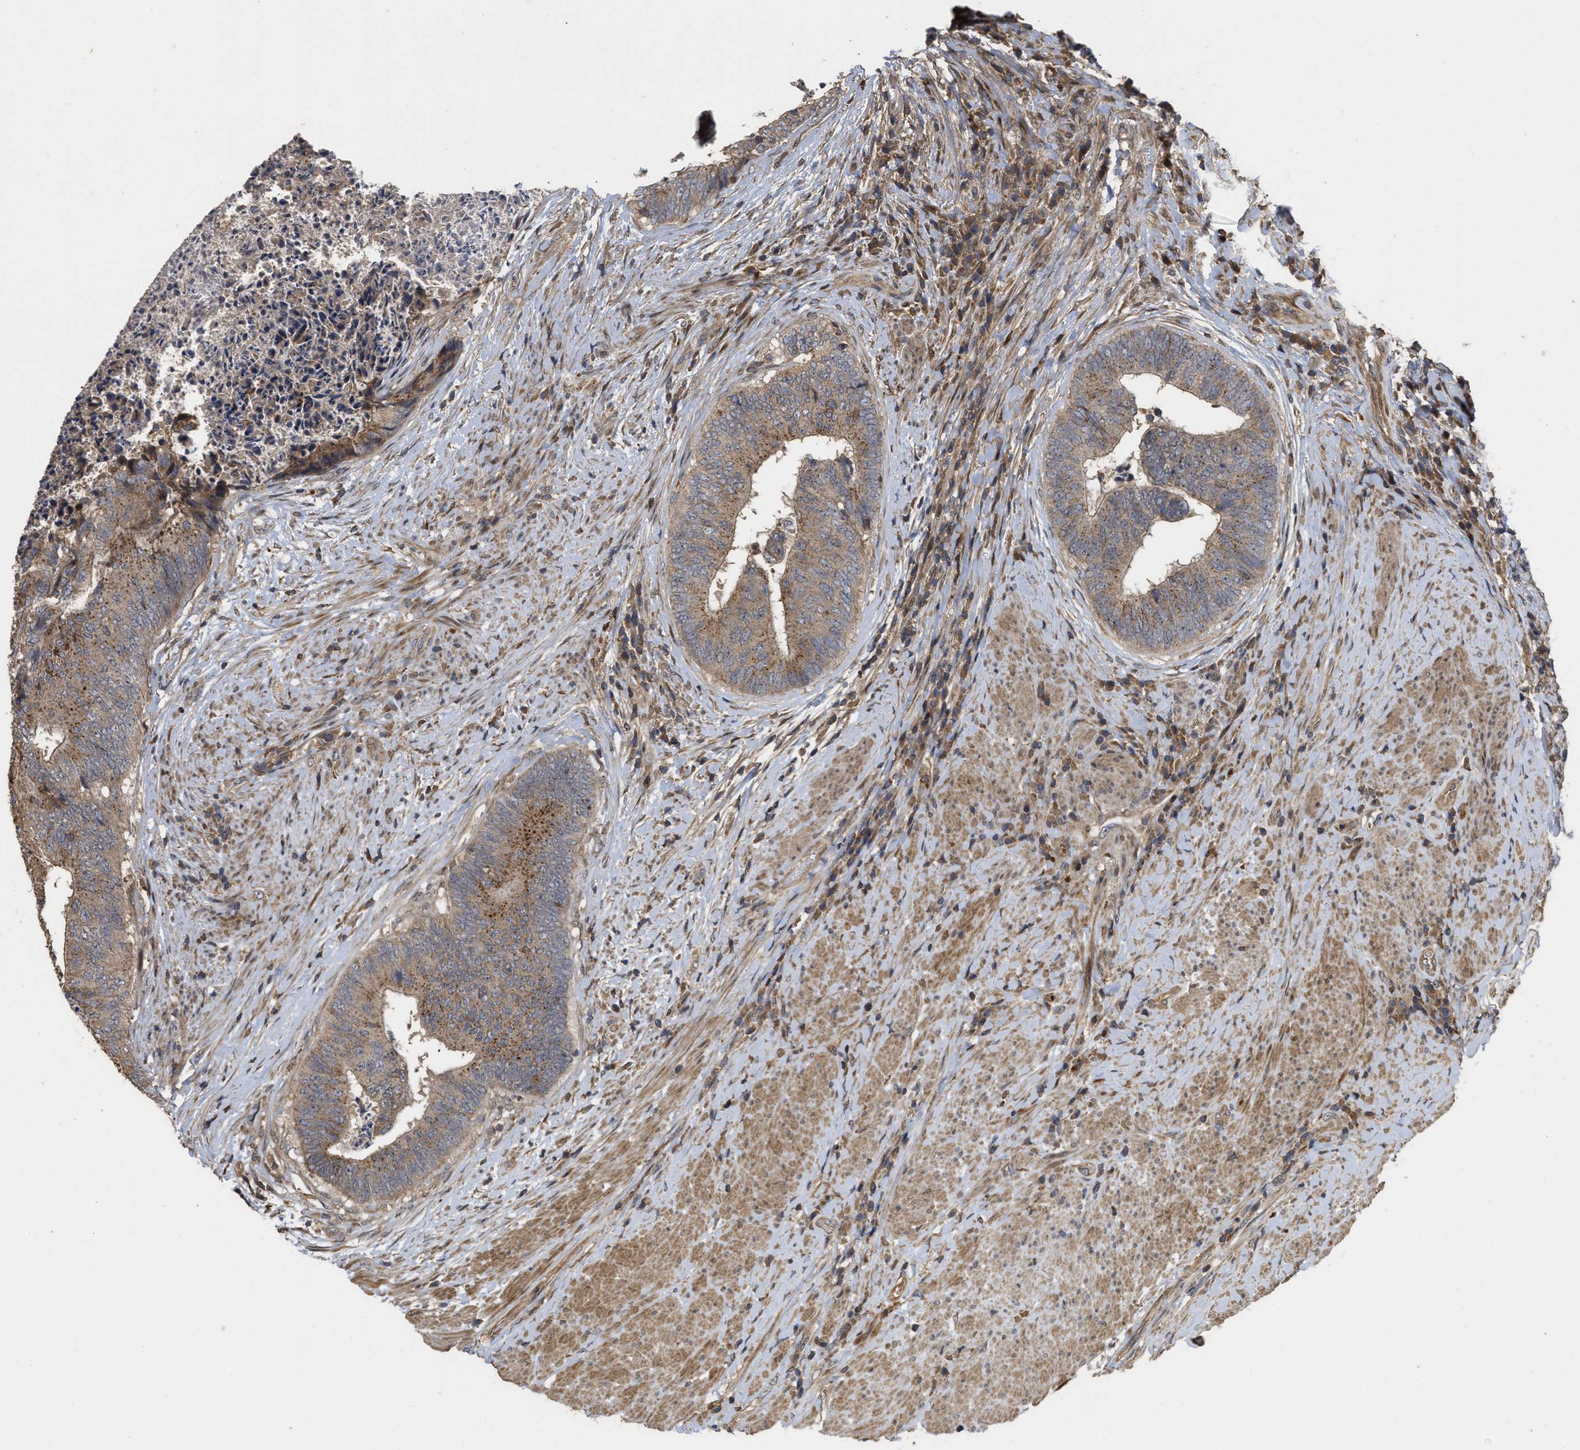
{"staining": {"intensity": "moderate", "quantity": ">75%", "location": "cytoplasmic/membranous"}, "tissue": "colorectal cancer", "cell_type": "Tumor cells", "image_type": "cancer", "snomed": [{"axis": "morphology", "description": "Adenocarcinoma, NOS"}, {"axis": "topography", "description": "Rectum"}], "caption": "Immunohistochemistry (IHC) image of human colorectal cancer stained for a protein (brown), which exhibits medium levels of moderate cytoplasmic/membranous expression in approximately >75% of tumor cells.", "gene": "CBR3", "patient": {"sex": "male", "age": 72}}